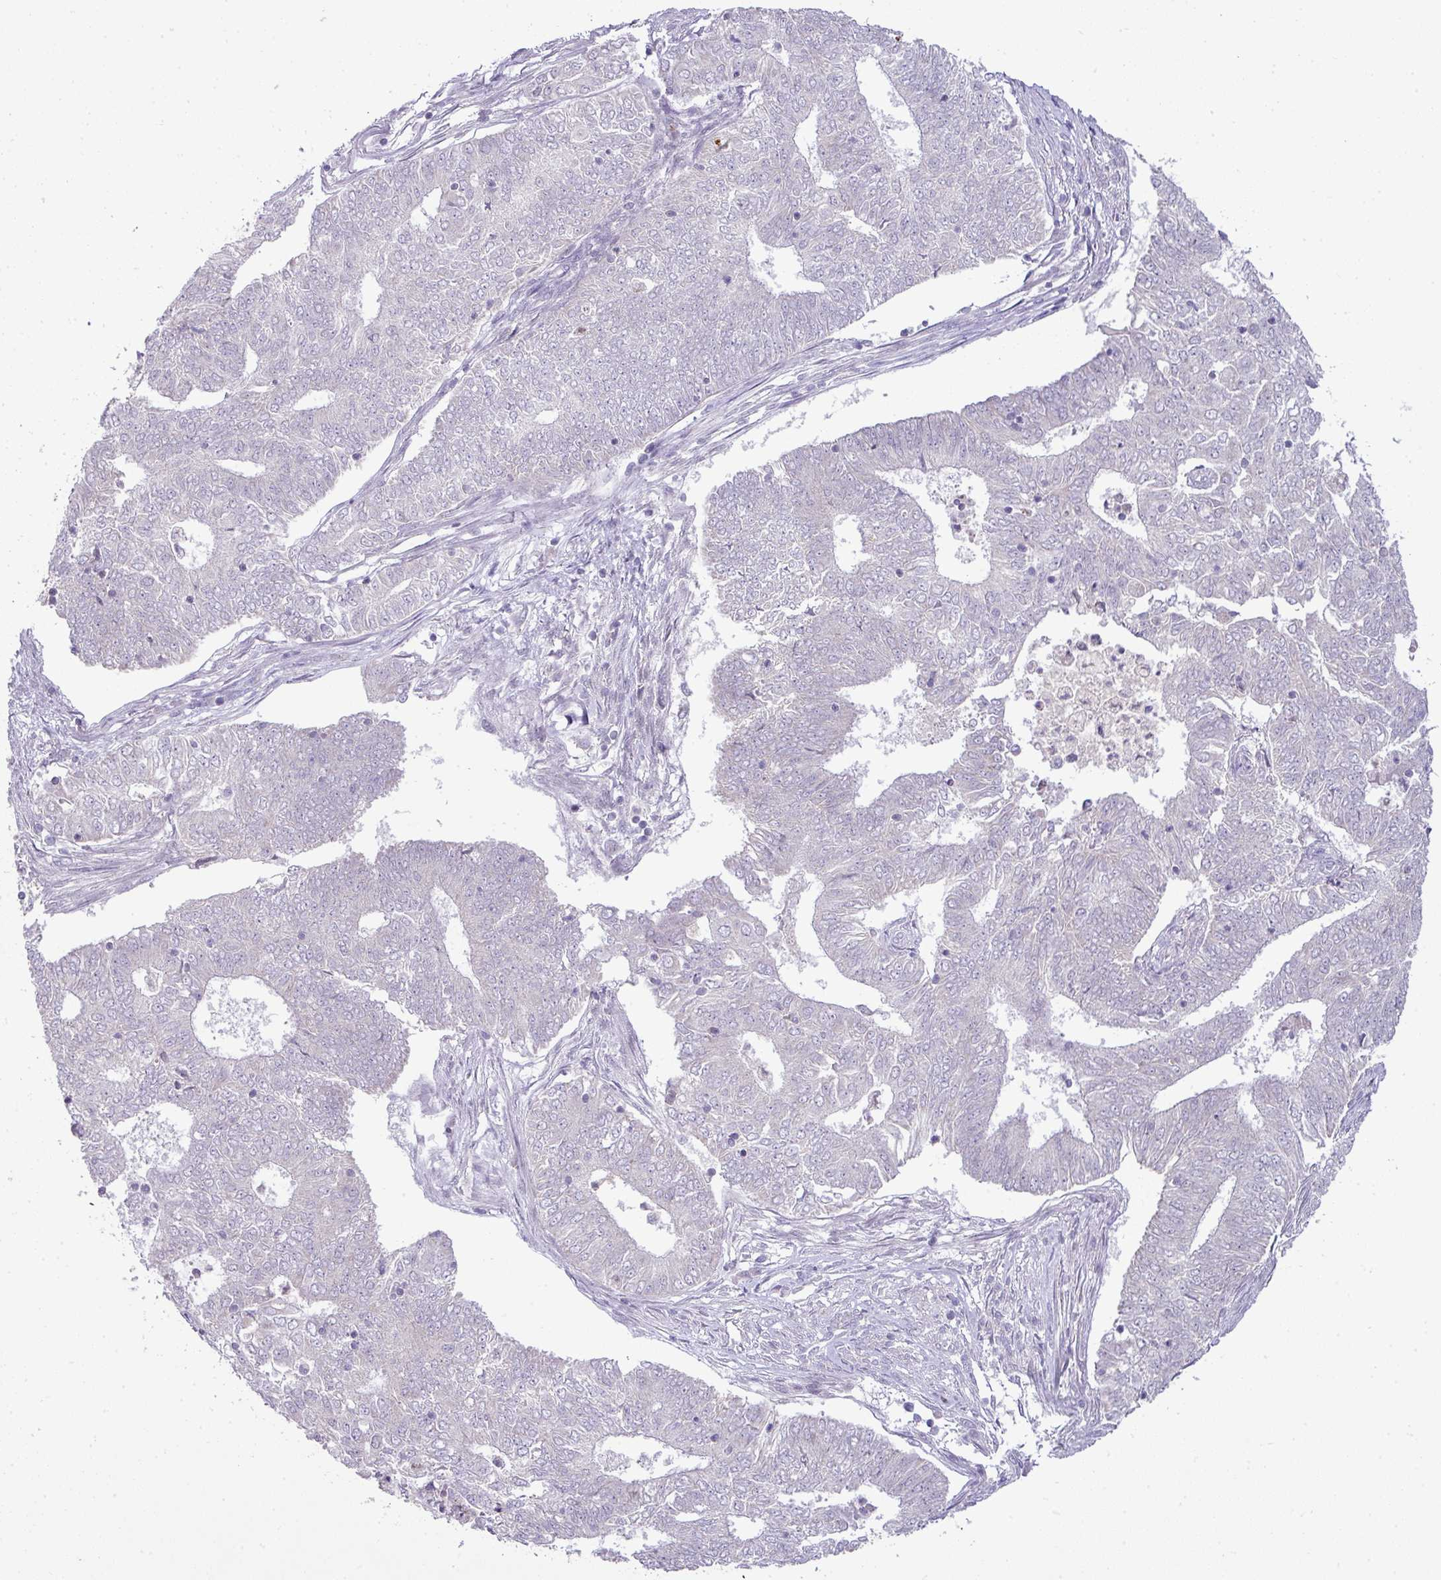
{"staining": {"intensity": "negative", "quantity": "none", "location": "none"}, "tissue": "endometrial cancer", "cell_type": "Tumor cells", "image_type": "cancer", "snomed": [{"axis": "morphology", "description": "Adenocarcinoma, NOS"}, {"axis": "topography", "description": "Endometrium"}], "caption": "A micrograph of human endometrial cancer is negative for staining in tumor cells.", "gene": "HBEGF", "patient": {"sex": "female", "age": 62}}